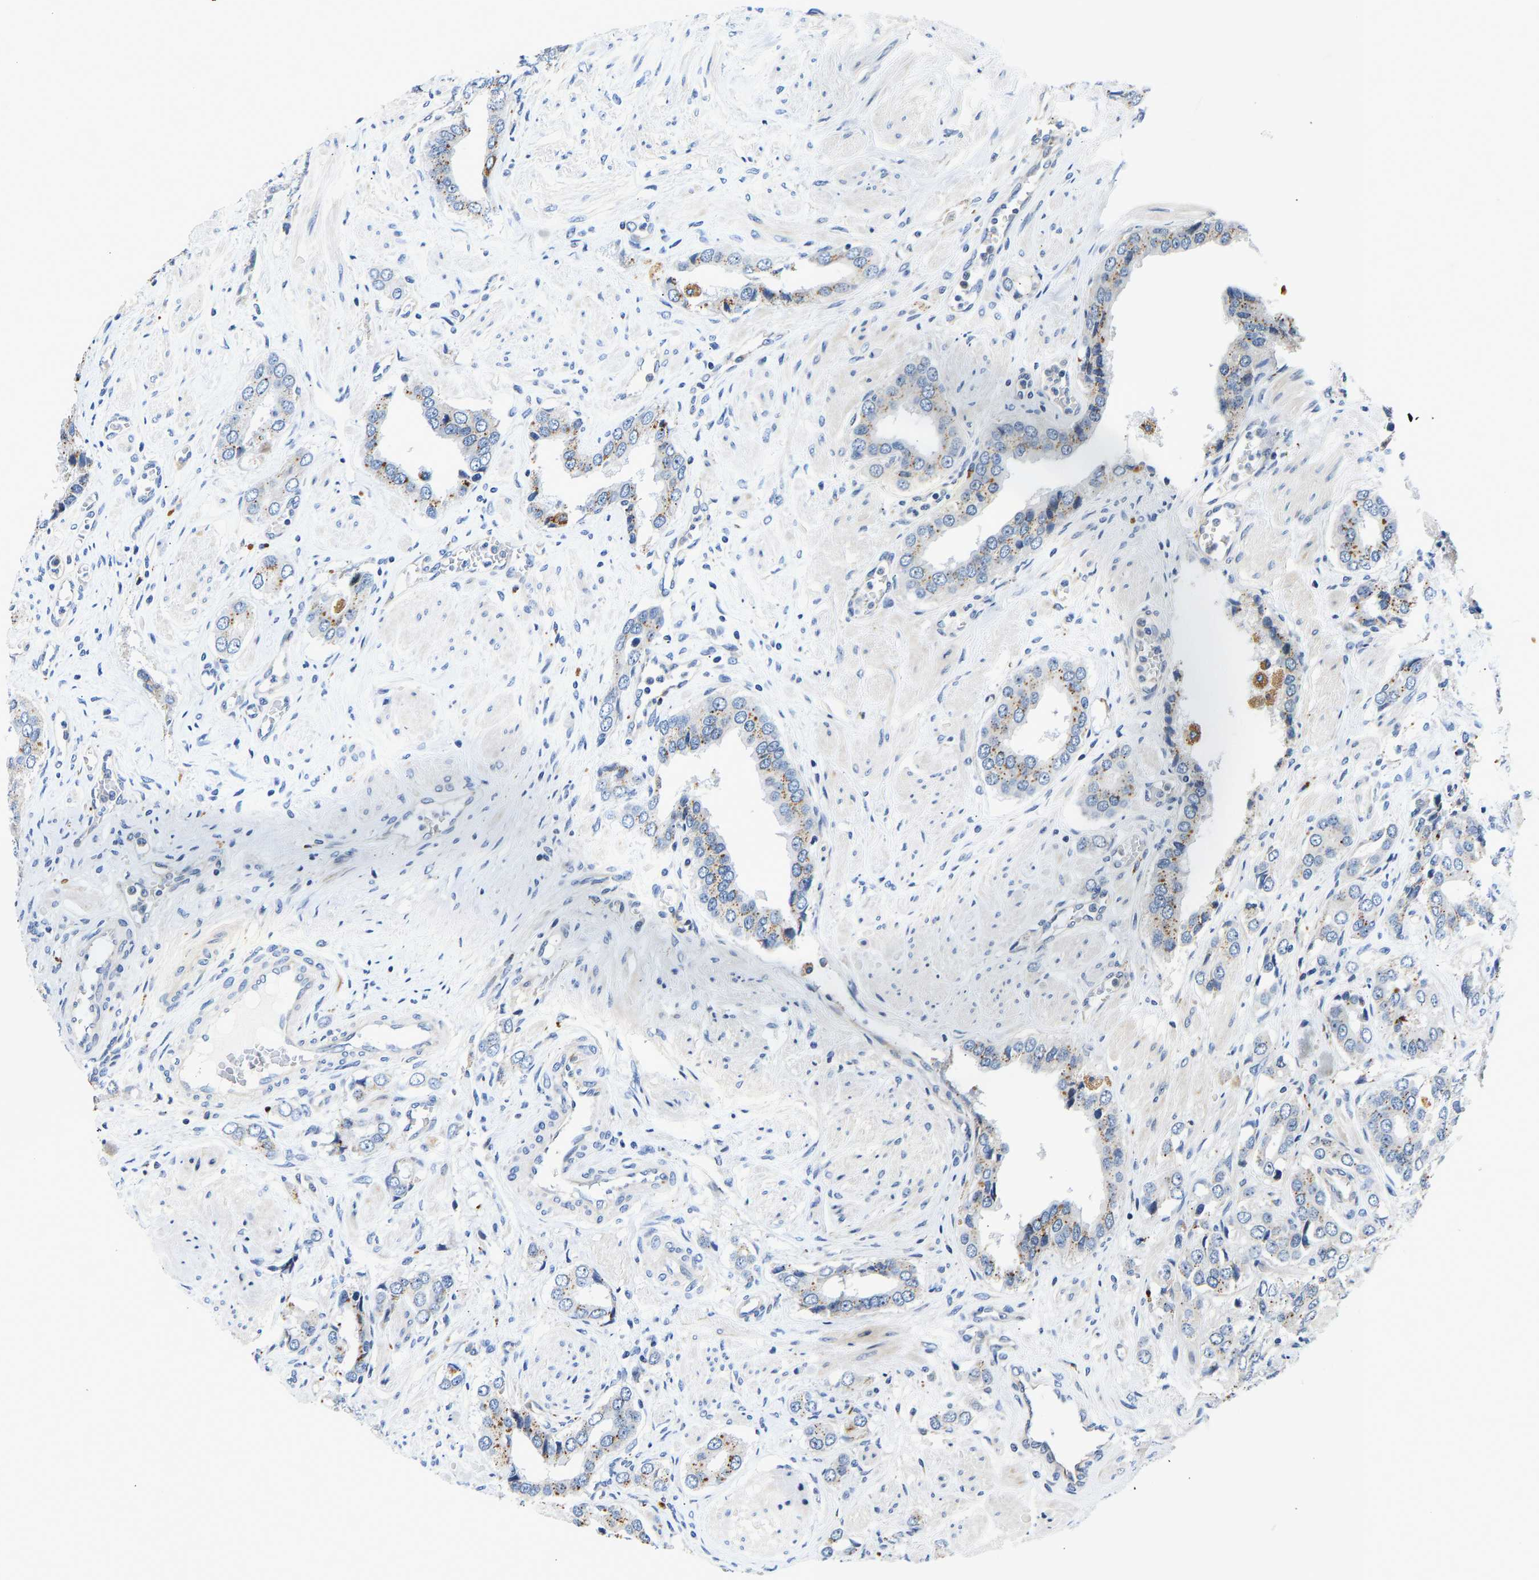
{"staining": {"intensity": "moderate", "quantity": "<25%", "location": "cytoplasmic/membranous"}, "tissue": "prostate cancer", "cell_type": "Tumor cells", "image_type": "cancer", "snomed": [{"axis": "morphology", "description": "Adenocarcinoma, High grade"}, {"axis": "topography", "description": "Prostate"}], "caption": "This is an image of immunohistochemistry staining of adenocarcinoma (high-grade) (prostate), which shows moderate staining in the cytoplasmic/membranous of tumor cells.", "gene": "RESF1", "patient": {"sex": "male", "age": 52}}